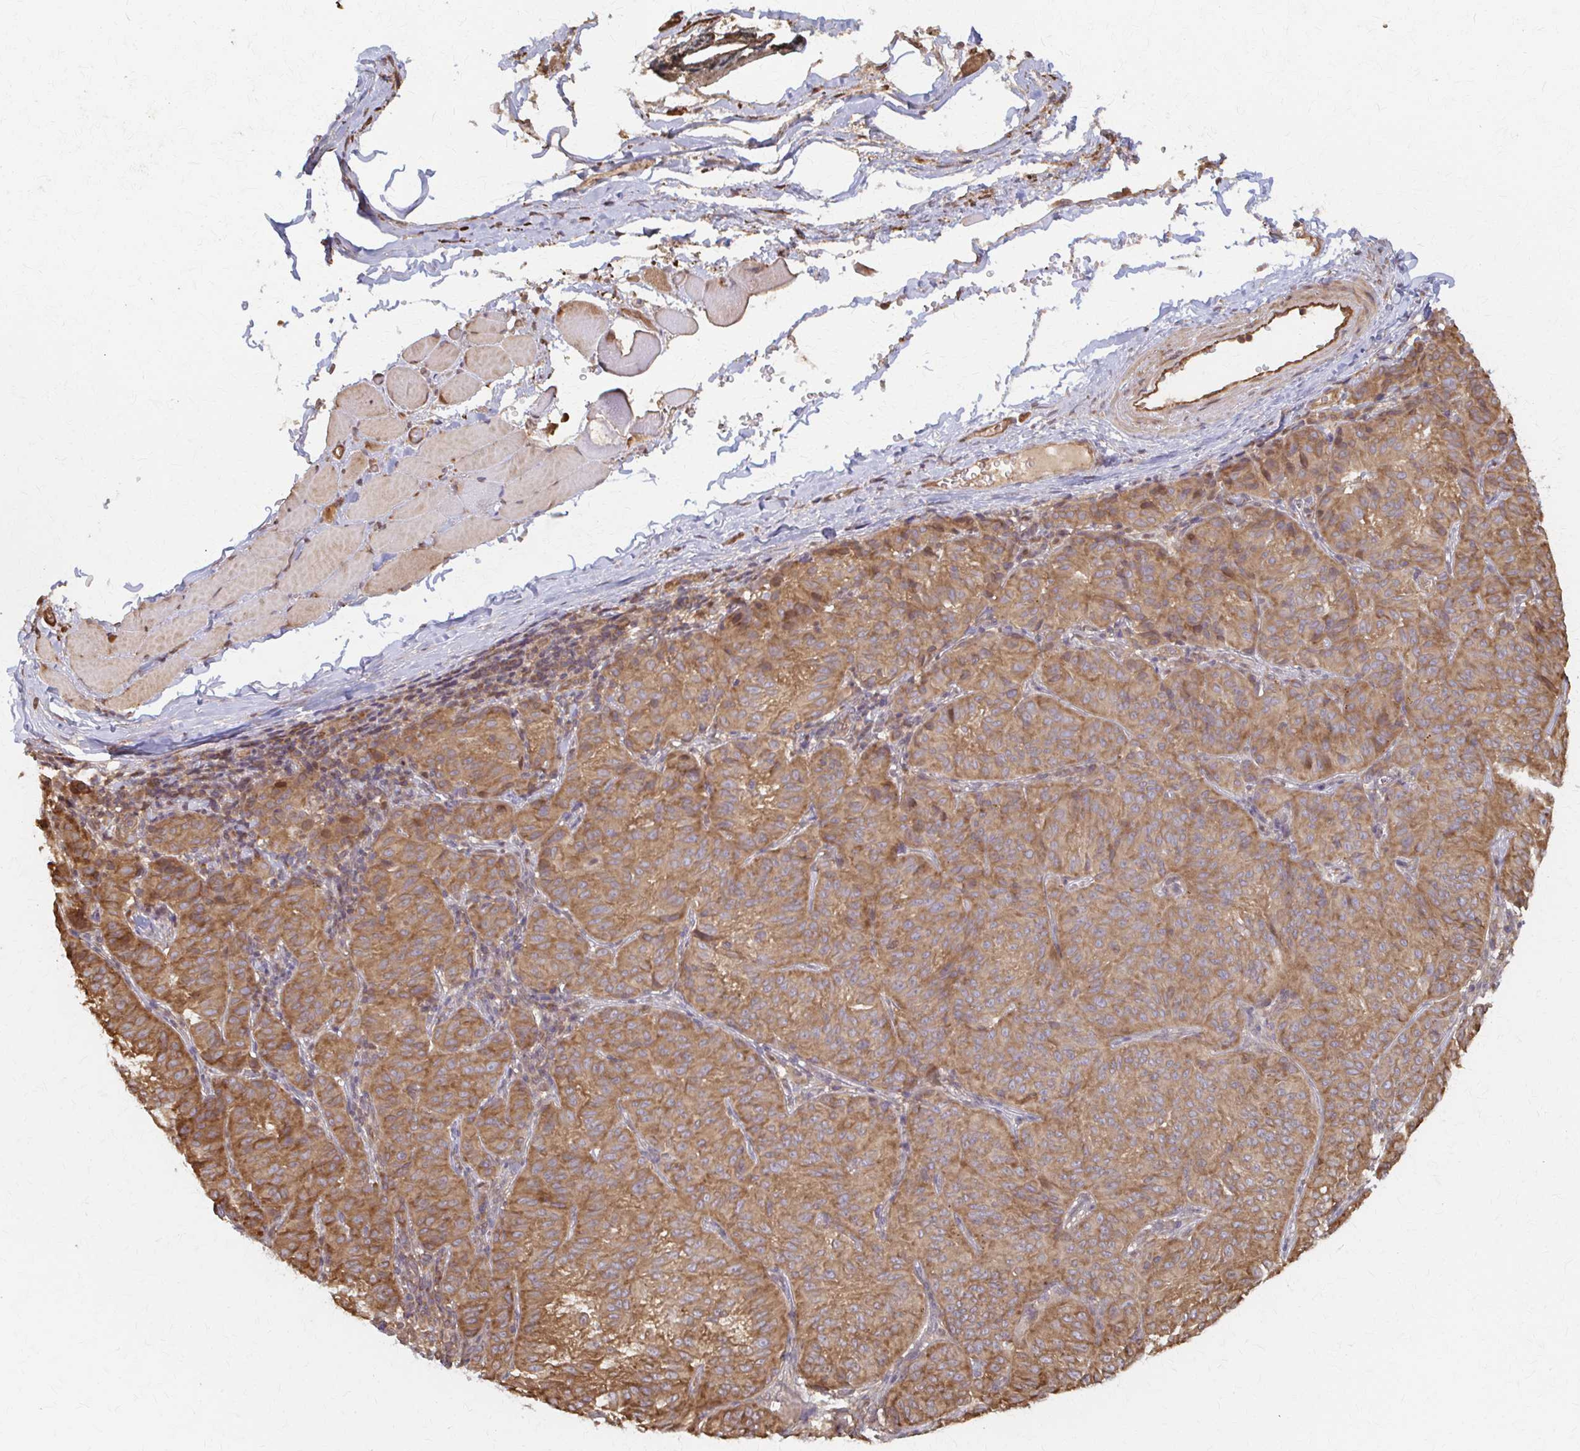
{"staining": {"intensity": "moderate", "quantity": ">75%", "location": "cytoplasmic/membranous"}, "tissue": "melanoma", "cell_type": "Tumor cells", "image_type": "cancer", "snomed": [{"axis": "morphology", "description": "Malignant melanoma, NOS"}, {"axis": "topography", "description": "Skin"}], "caption": "Immunohistochemistry of melanoma displays medium levels of moderate cytoplasmic/membranous positivity in approximately >75% of tumor cells.", "gene": "ARHGAP35", "patient": {"sex": "female", "age": 72}}